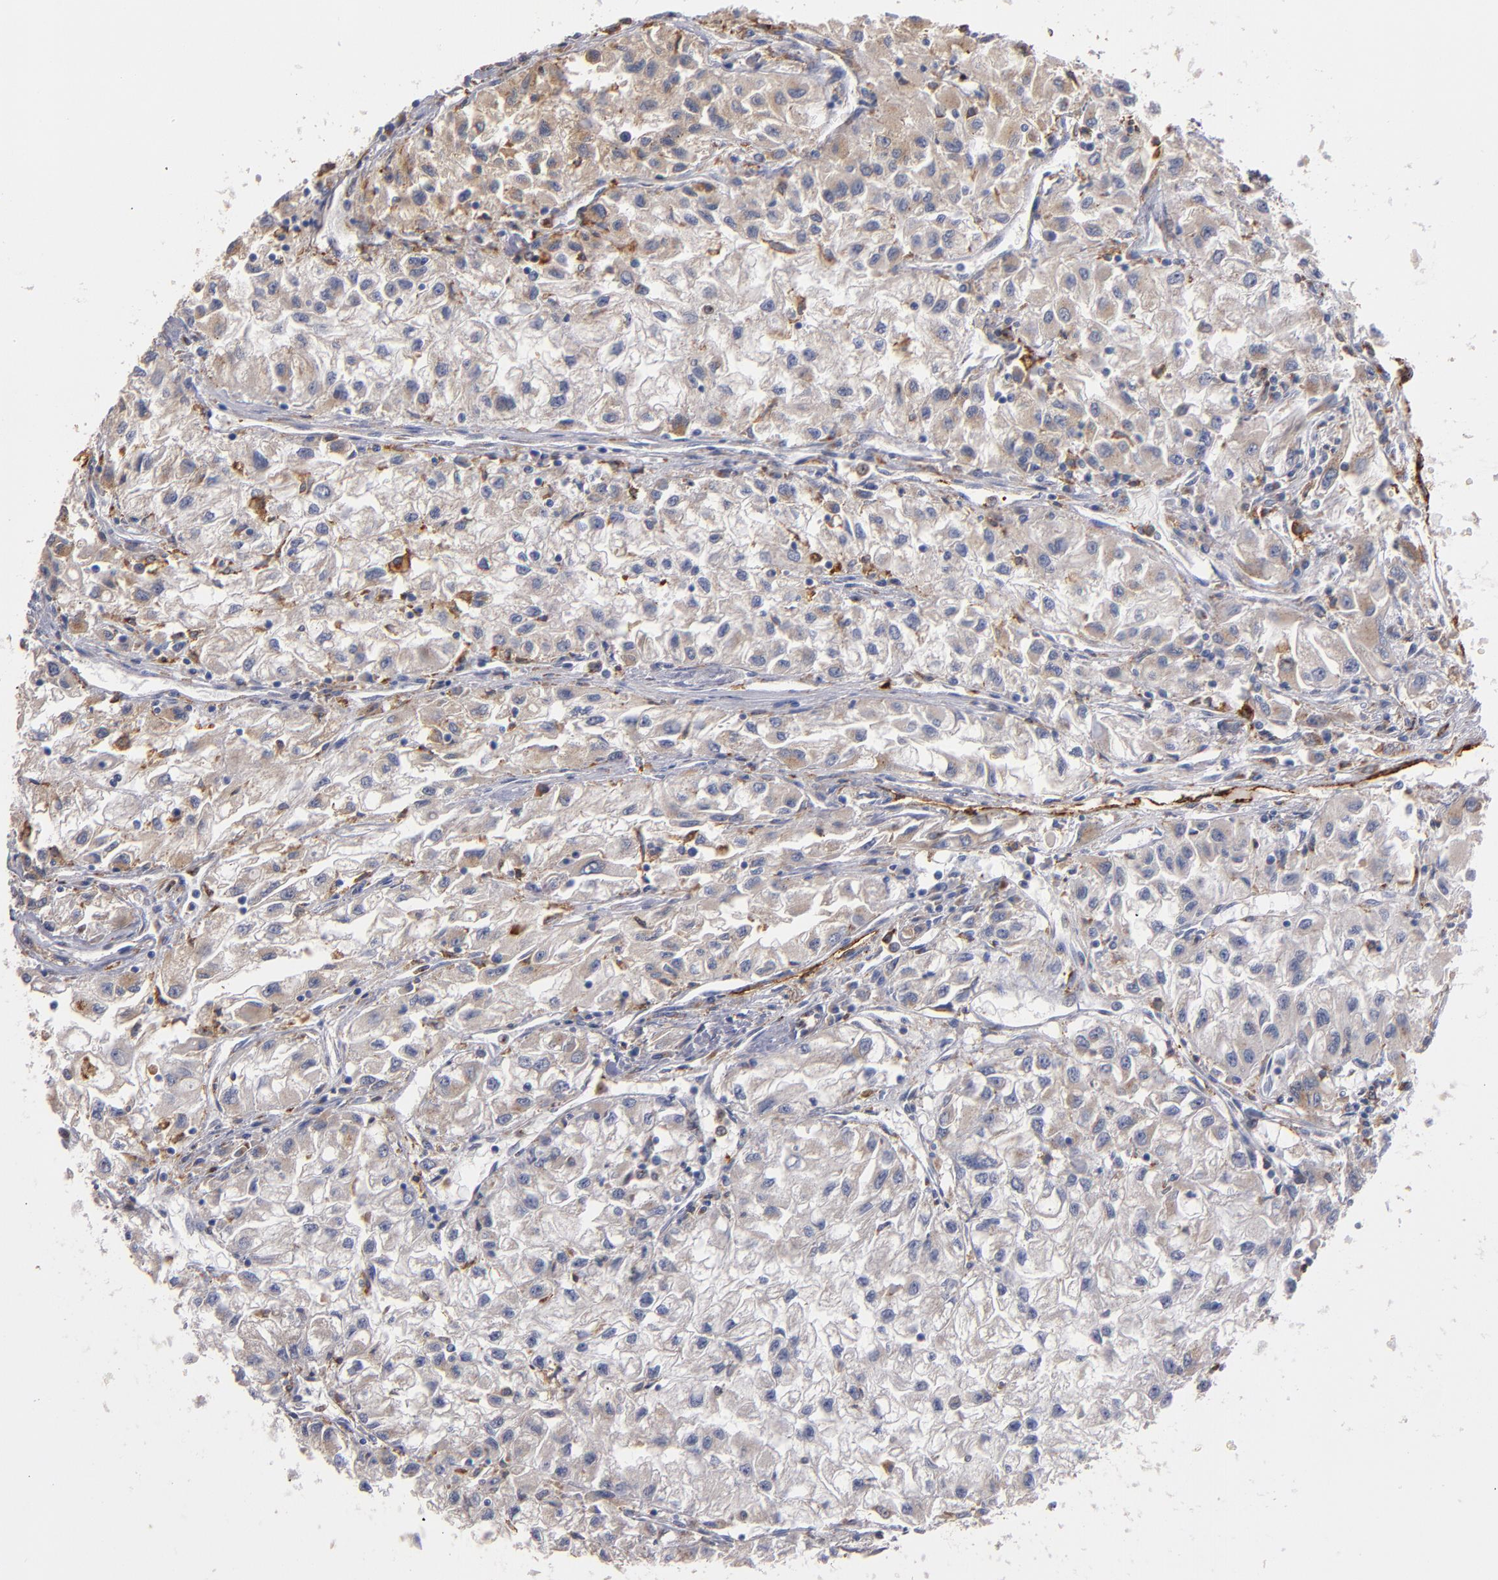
{"staining": {"intensity": "weak", "quantity": "25%-75%", "location": "cytoplasmic/membranous"}, "tissue": "renal cancer", "cell_type": "Tumor cells", "image_type": "cancer", "snomed": [{"axis": "morphology", "description": "Adenocarcinoma, NOS"}, {"axis": "topography", "description": "Kidney"}], "caption": "Adenocarcinoma (renal) was stained to show a protein in brown. There is low levels of weak cytoplasmic/membranous expression in about 25%-75% of tumor cells.", "gene": "SELP", "patient": {"sex": "male", "age": 59}}